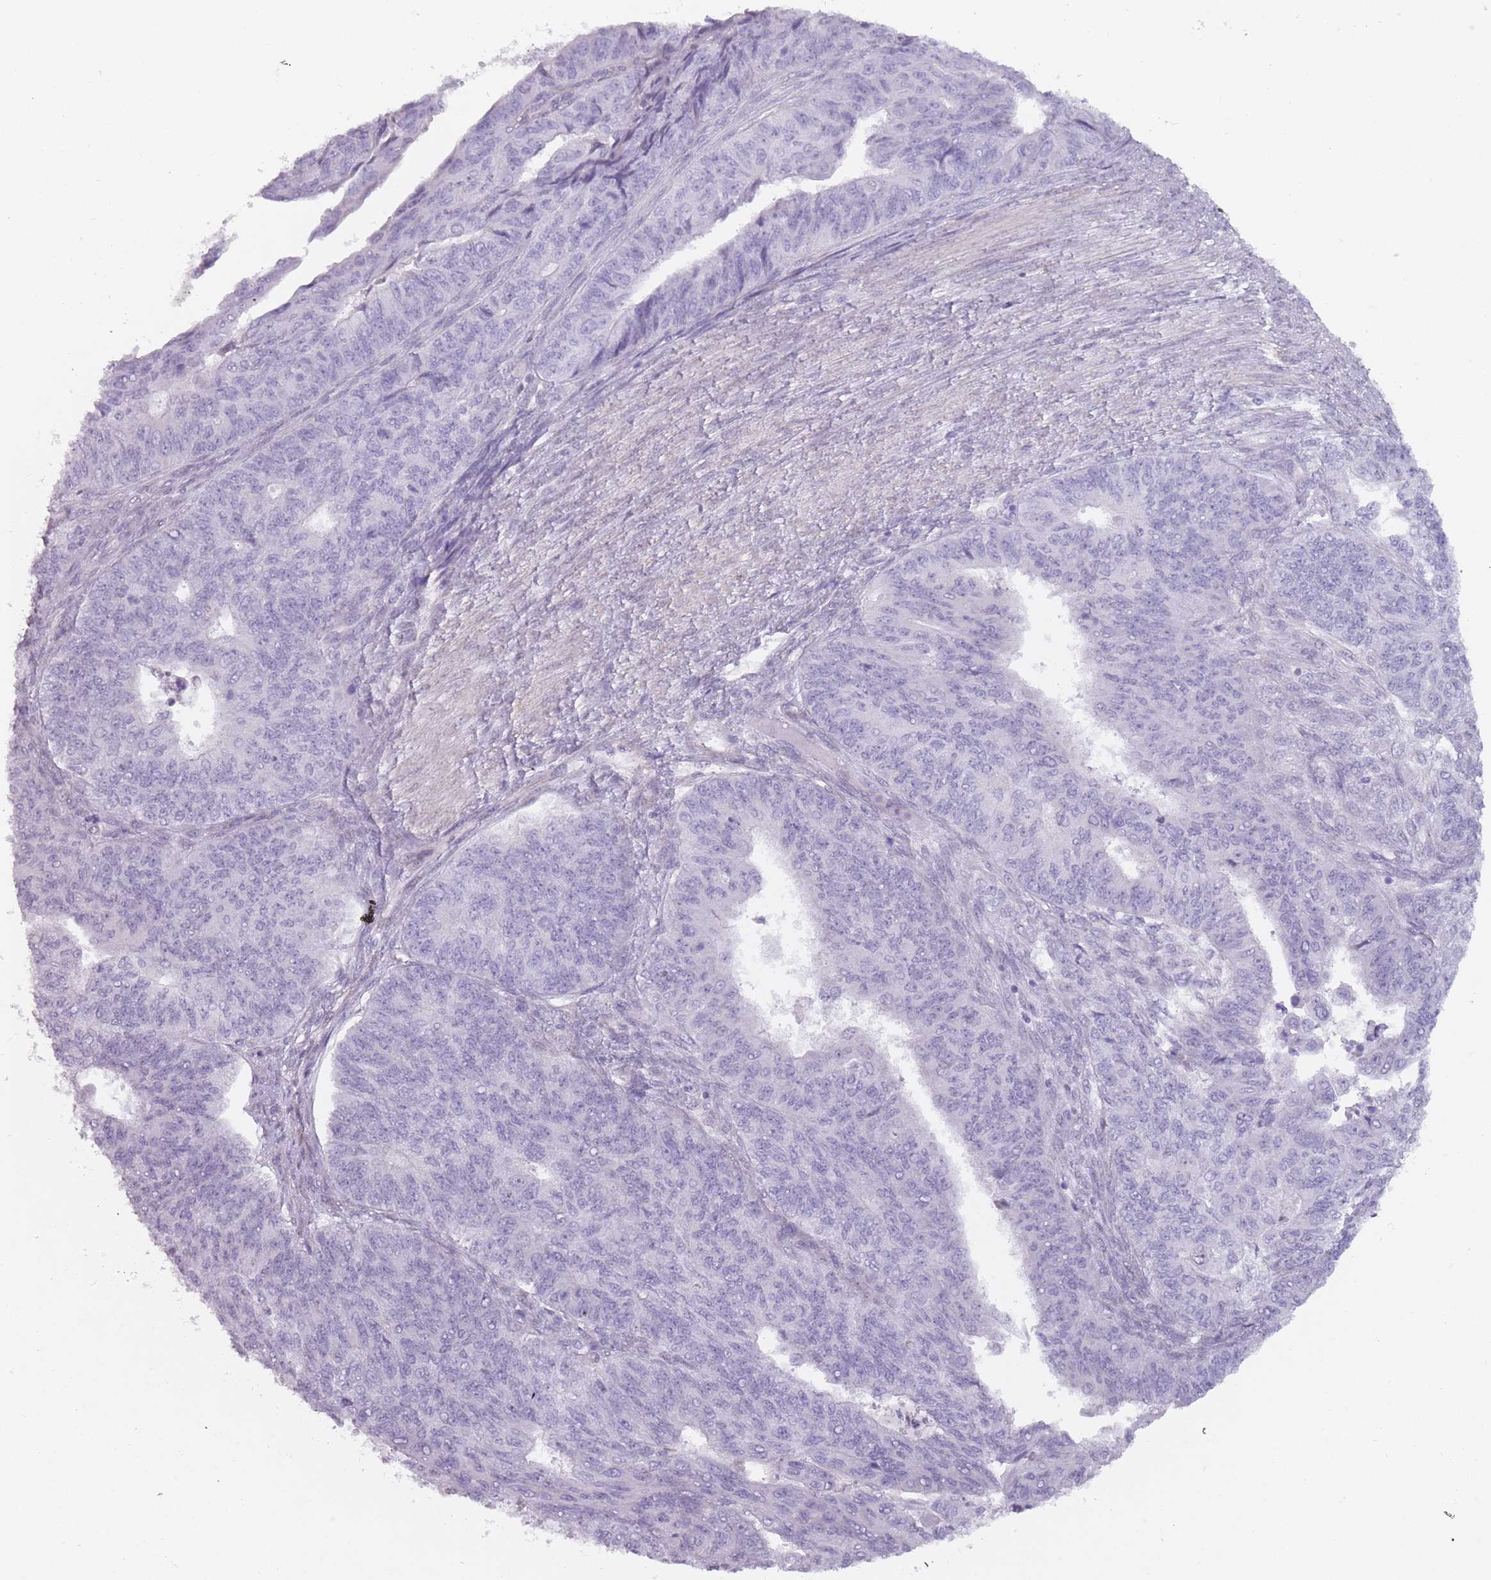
{"staining": {"intensity": "negative", "quantity": "none", "location": "none"}, "tissue": "endometrial cancer", "cell_type": "Tumor cells", "image_type": "cancer", "snomed": [{"axis": "morphology", "description": "Adenocarcinoma, NOS"}, {"axis": "topography", "description": "Endometrium"}], "caption": "This is a histopathology image of immunohistochemistry (IHC) staining of adenocarcinoma (endometrial), which shows no staining in tumor cells.", "gene": "DDX4", "patient": {"sex": "female", "age": 32}}